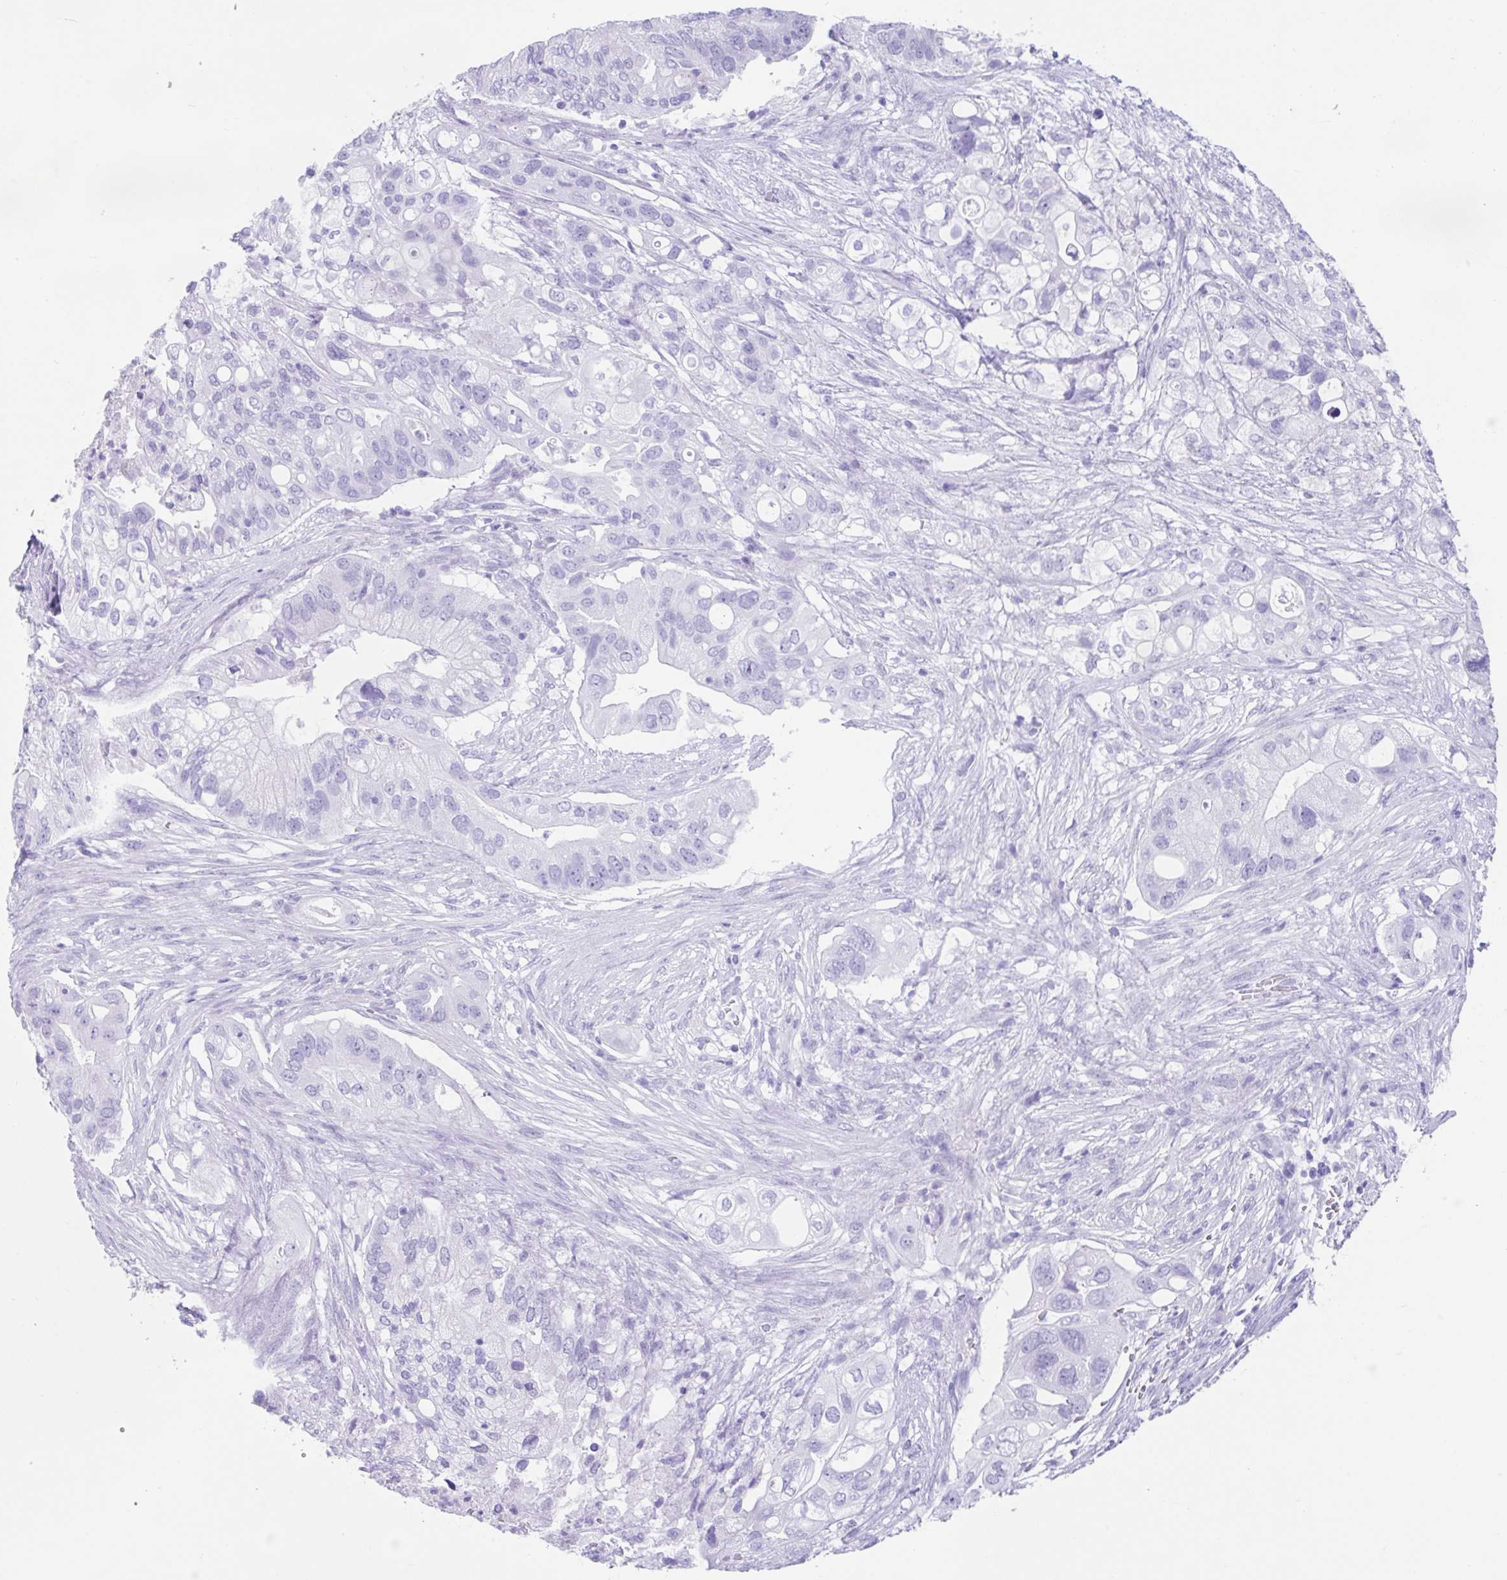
{"staining": {"intensity": "negative", "quantity": "none", "location": "none"}, "tissue": "pancreatic cancer", "cell_type": "Tumor cells", "image_type": "cancer", "snomed": [{"axis": "morphology", "description": "Adenocarcinoma, NOS"}, {"axis": "topography", "description": "Pancreas"}], "caption": "IHC micrograph of neoplastic tissue: human pancreatic adenocarcinoma stained with DAB (3,3'-diaminobenzidine) shows no significant protein staining in tumor cells.", "gene": "FAM107A", "patient": {"sex": "female", "age": 72}}